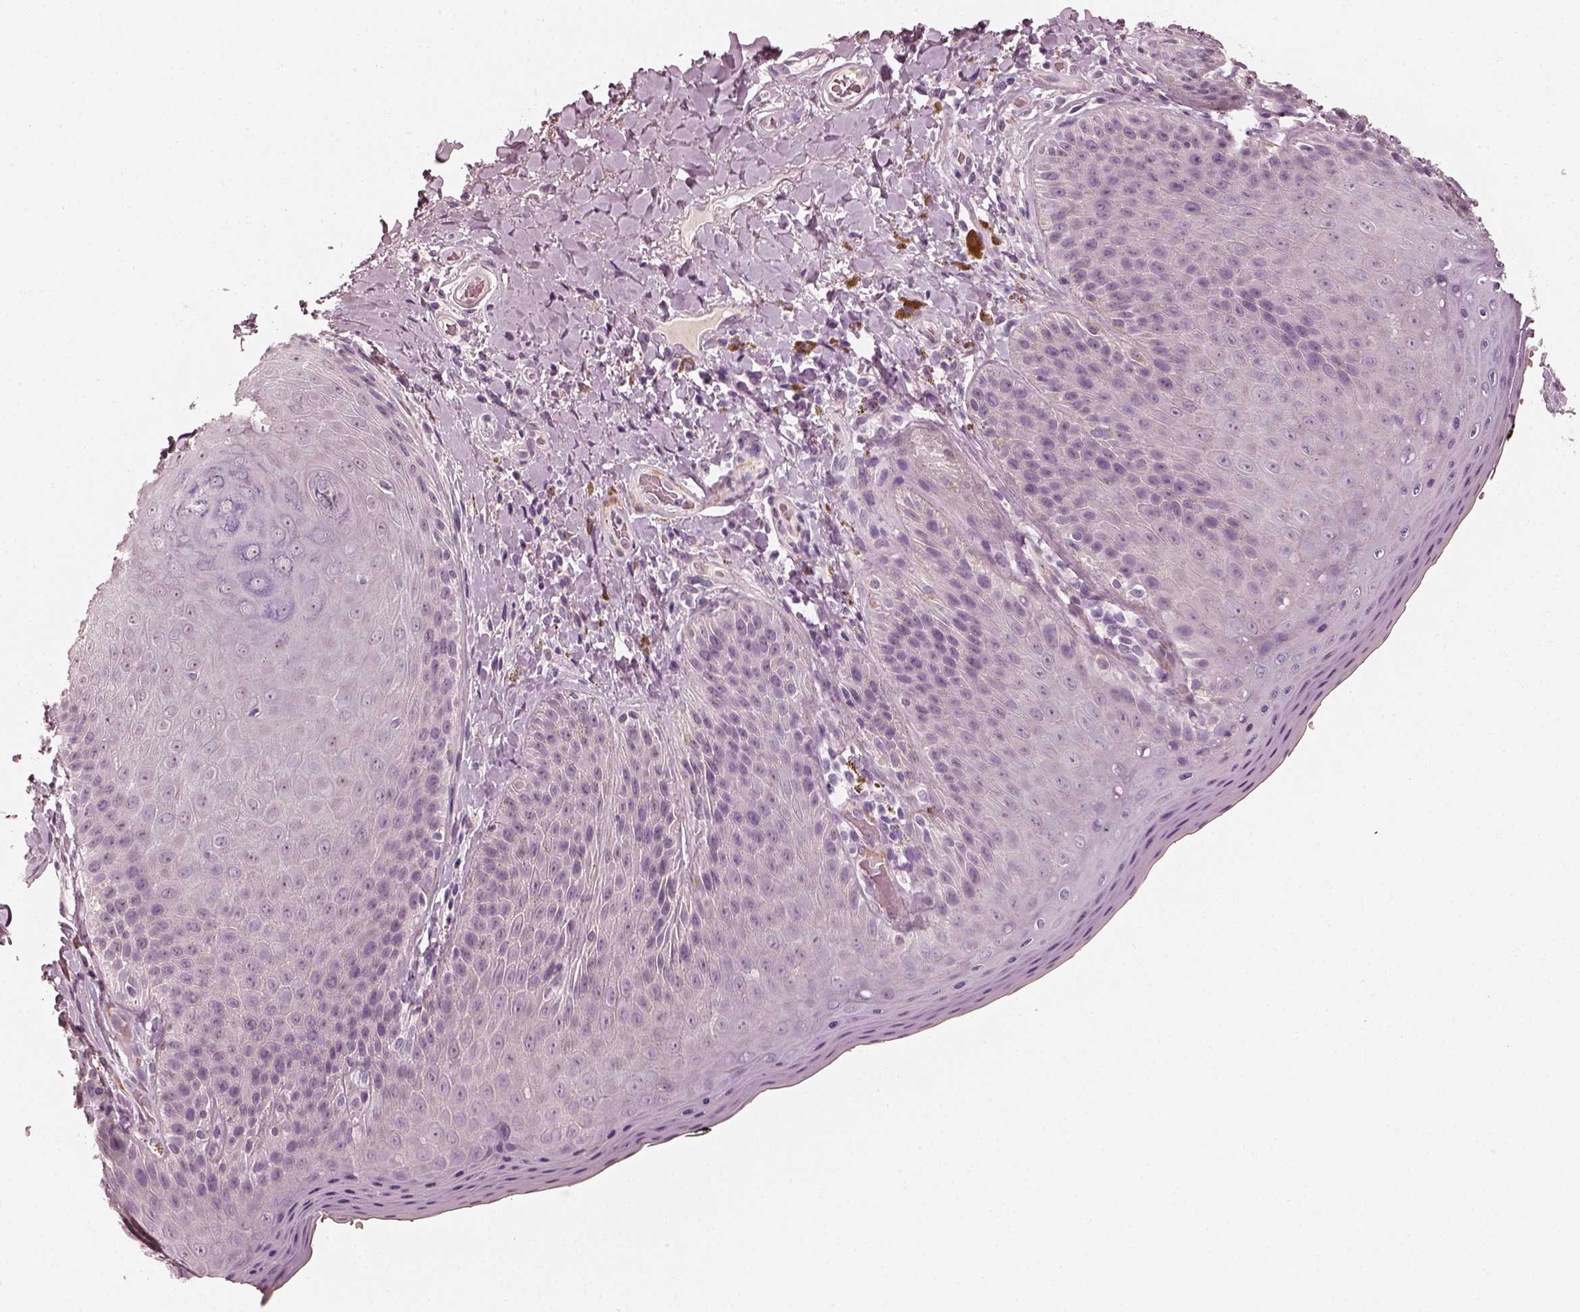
{"staining": {"intensity": "negative", "quantity": "none", "location": "none"}, "tissue": "skin", "cell_type": "Epidermal cells", "image_type": "normal", "snomed": [{"axis": "morphology", "description": "Normal tissue, NOS"}, {"axis": "topography", "description": "Anal"}], "caption": "Skin stained for a protein using immunohistochemistry displays no staining epidermal cells.", "gene": "RS1", "patient": {"sex": "male", "age": 53}}